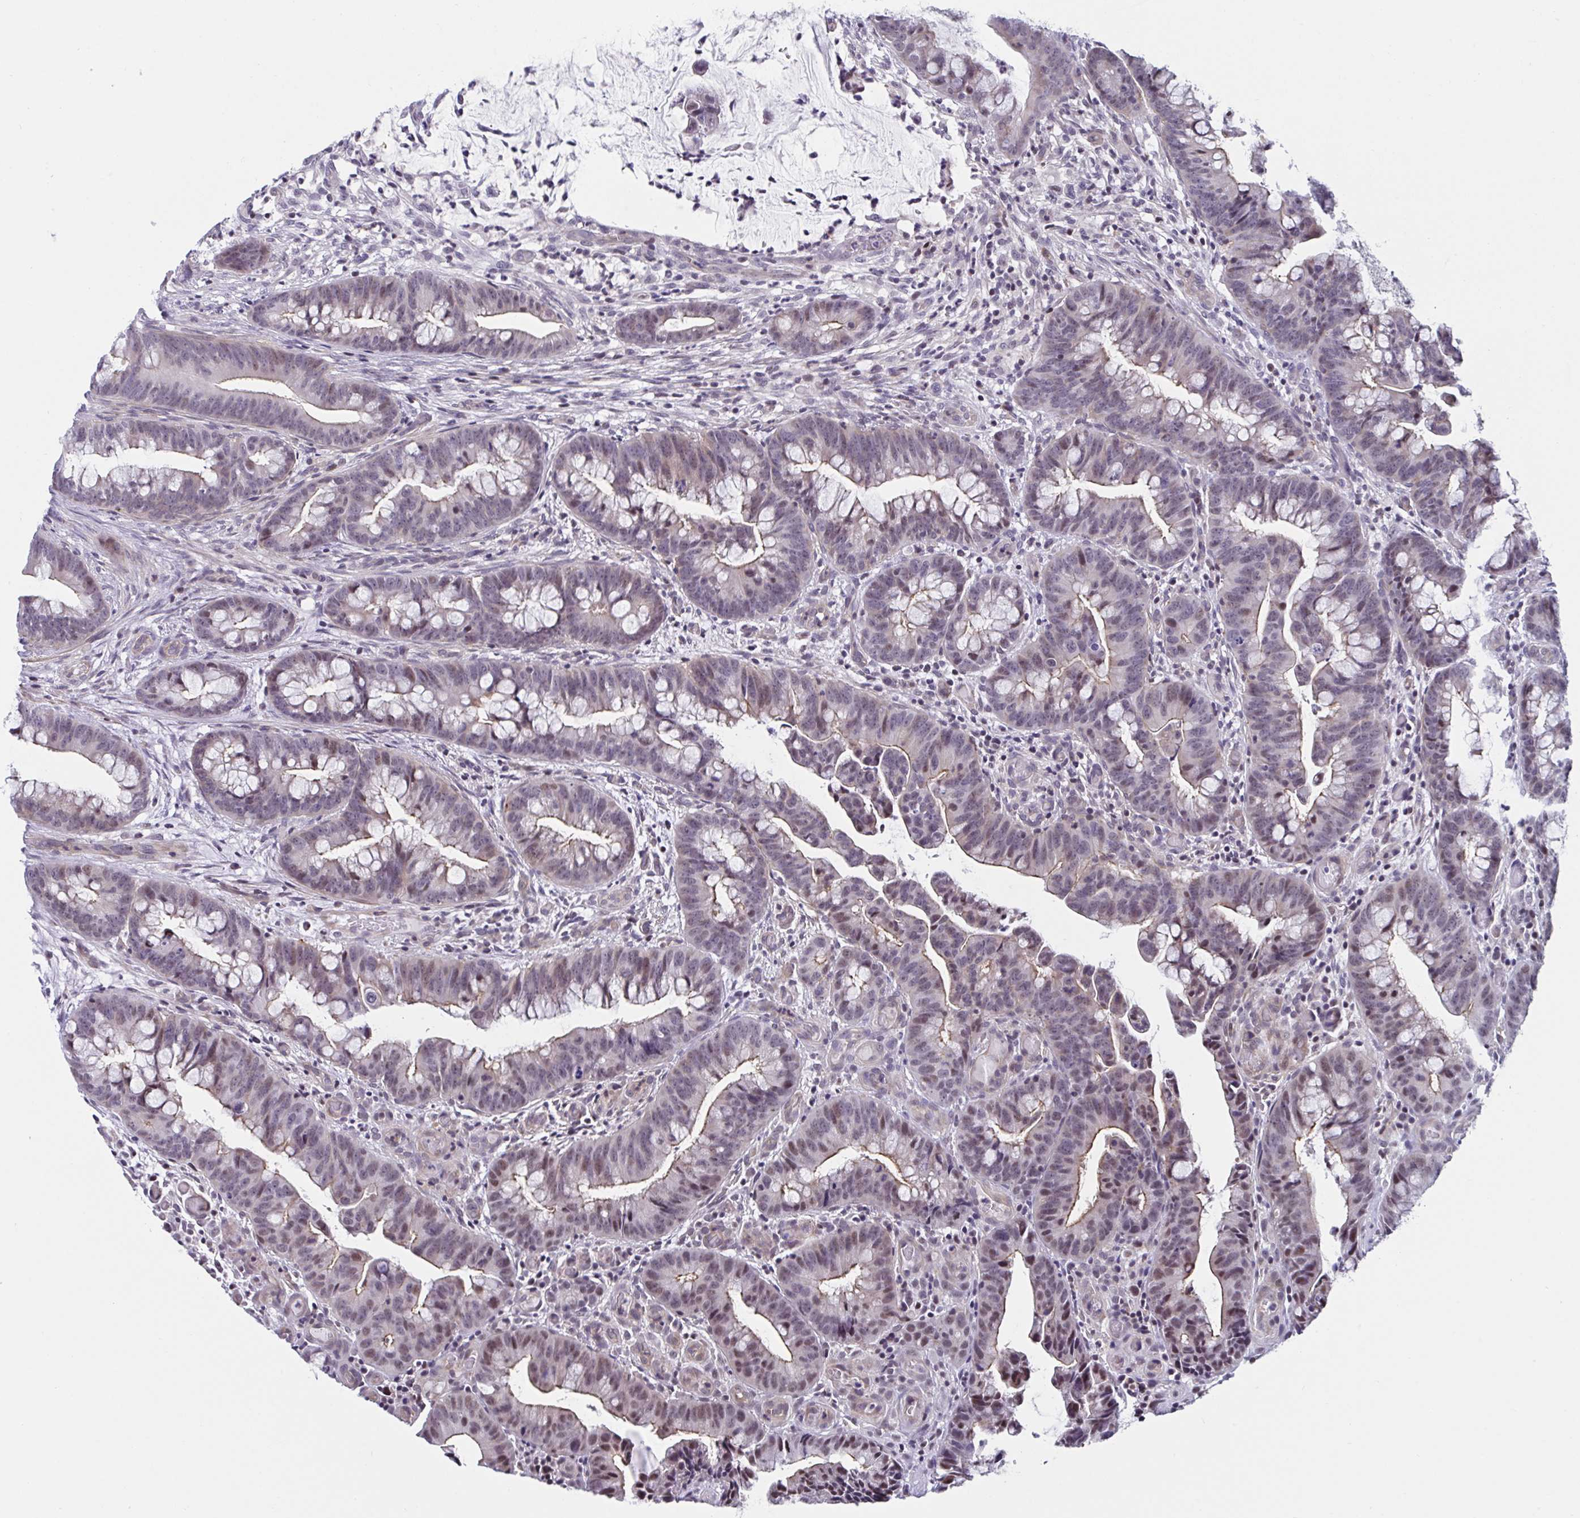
{"staining": {"intensity": "weak", "quantity": "25%-75%", "location": "cytoplasmic/membranous,nuclear"}, "tissue": "colorectal cancer", "cell_type": "Tumor cells", "image_type": "cancer", "snomed": [{"axis": "morphology", "description": "Adenocarcinoma, NOS"}, {"axis": "topography", "description": "Colon"}], "caption": "A brown stain highlights weak cytoplasmic/membranous and nuclear positivity of a protein in adenocarcinoma (colorectal) tumor cells.", "gene": "WDR72", "patient": {"sex": "male", "age": 62}}